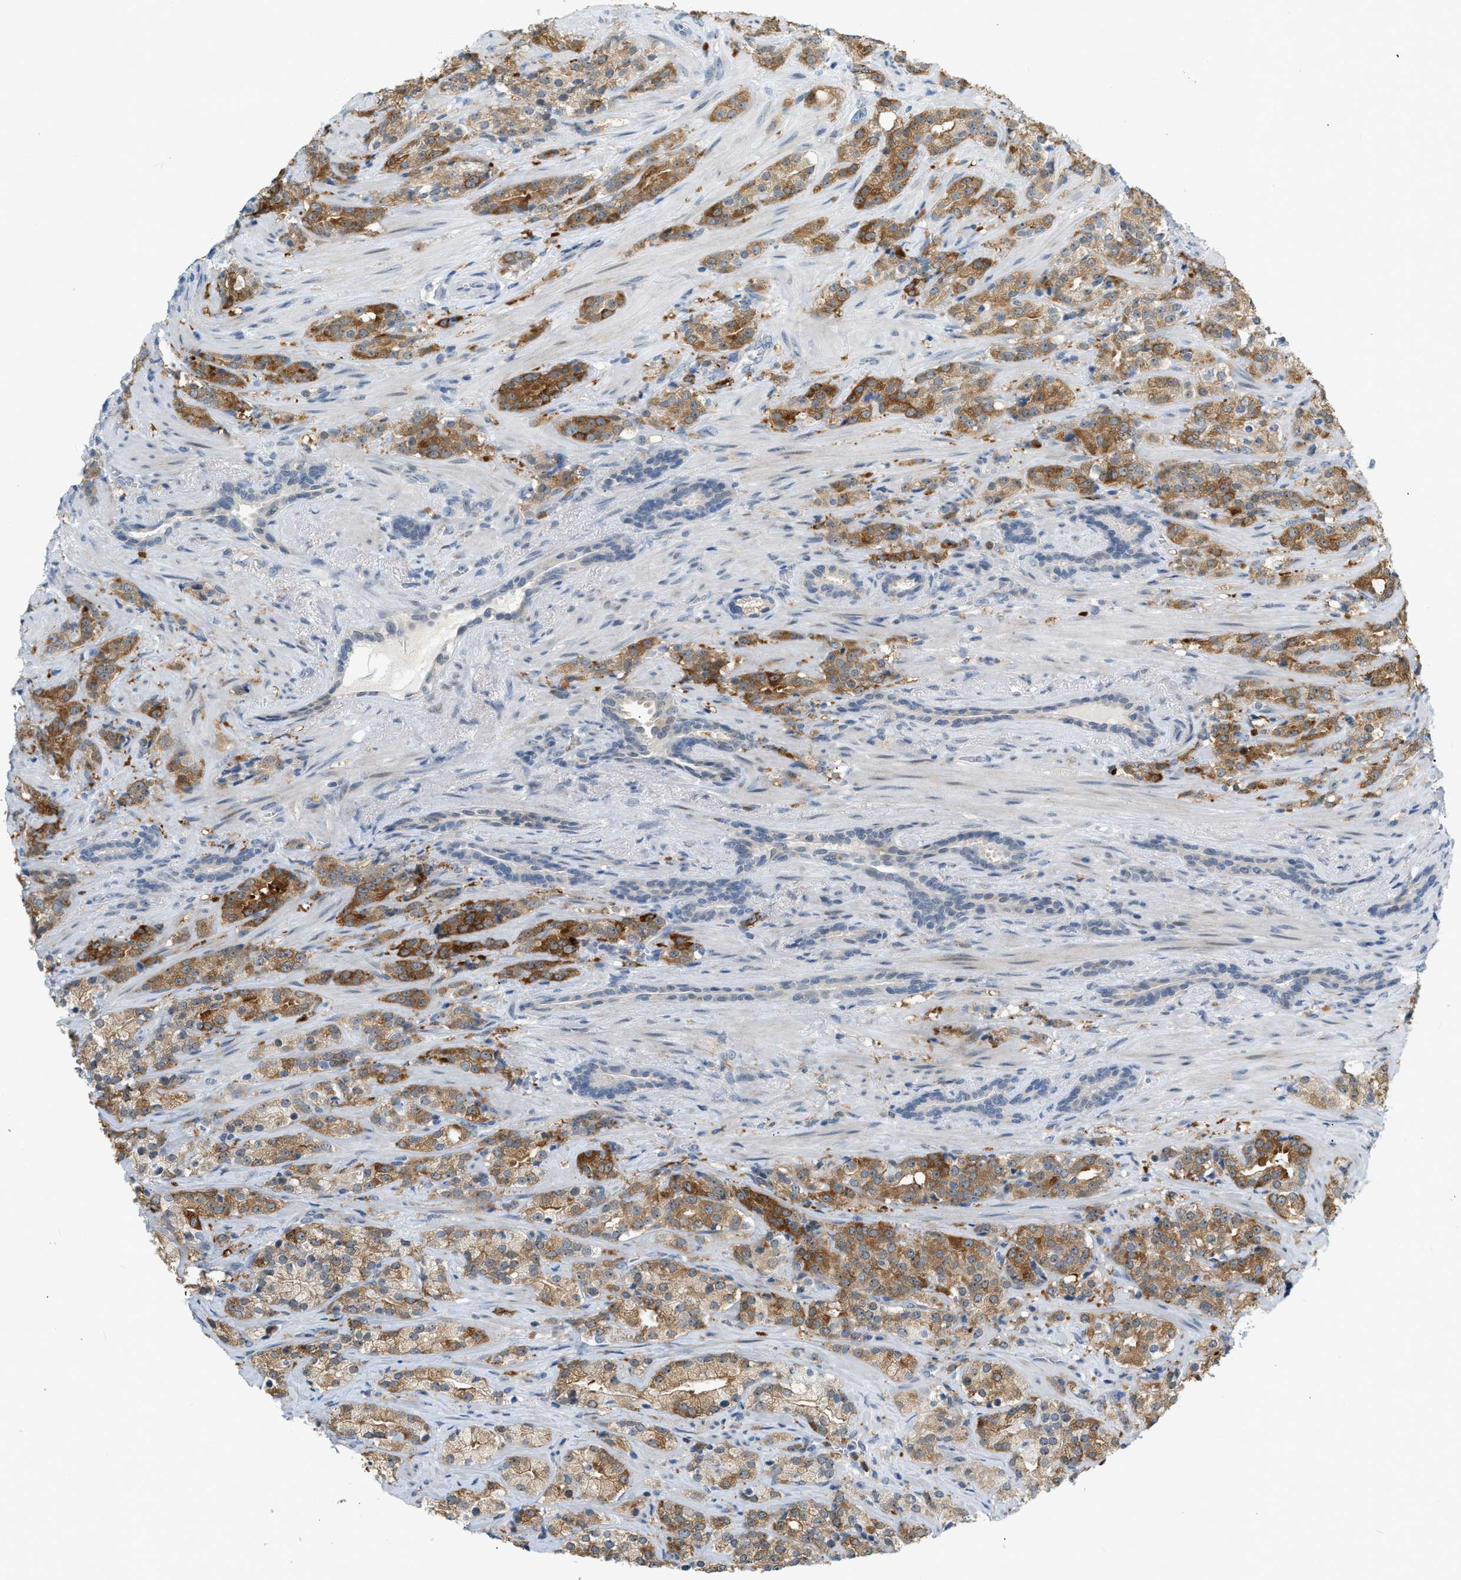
{"staining": {"intensity": "moderate", "quantity": ">75%", "location": "cytoplasmic/membranous"}, "tissue": "prostate cancer", "cell_type": "Tumor cells", "image_type": "cancer", "snomed": [{"axis": "morphology", "description": "Adenocarcinoma, High grade"}, {"axis": "topography", "description": "Prostate"}], "caption": "Brown immunohistochemical staining in prostate cancer reveals moderate cytoplasmic/membranous staining in about >75% of tumor cells.", "gene": "ZNF408", "patient": {"sex": "male", "age": 71}}